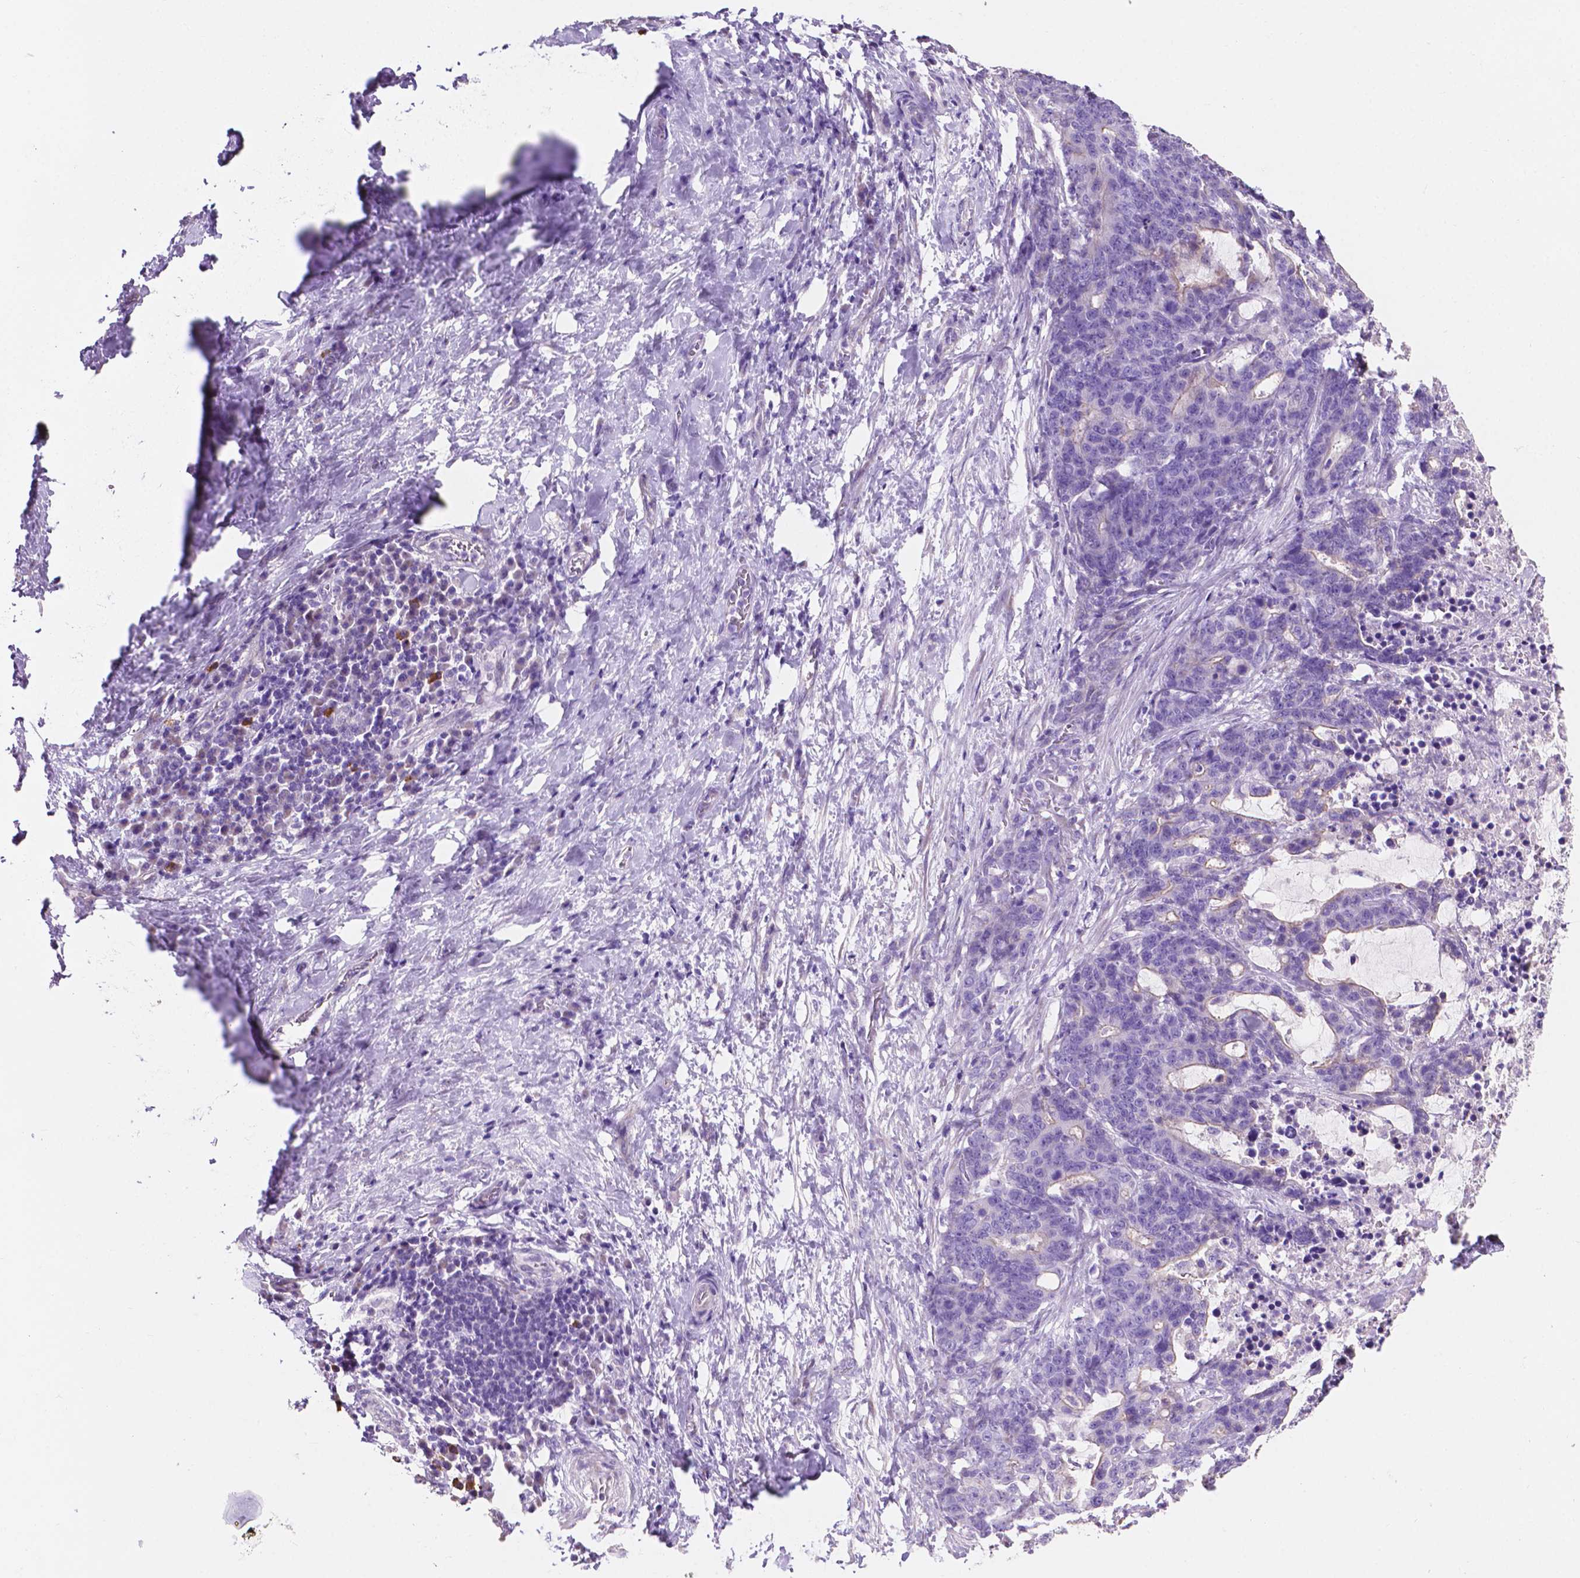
{"staining": {"intensity": "negative", "quantity": "none", "location": "none"}, "tissue": "stomach cancer", "cell_type": "Tumor cells", "image_type": "cancer", "snomed": [{"axis": "morphology", "description": "Normal tissue, NOS"}, {"axis": "morphology", "description": "Adenocarcinoma, NOS"}, {"axis": "topography", "description": "Stomach"}], "caption": "Tumor cells show no significant protein staining in stomach adenocarcinoma.", "gene": "CLDN17", "patient": {"sex": "female", "age": 64}}